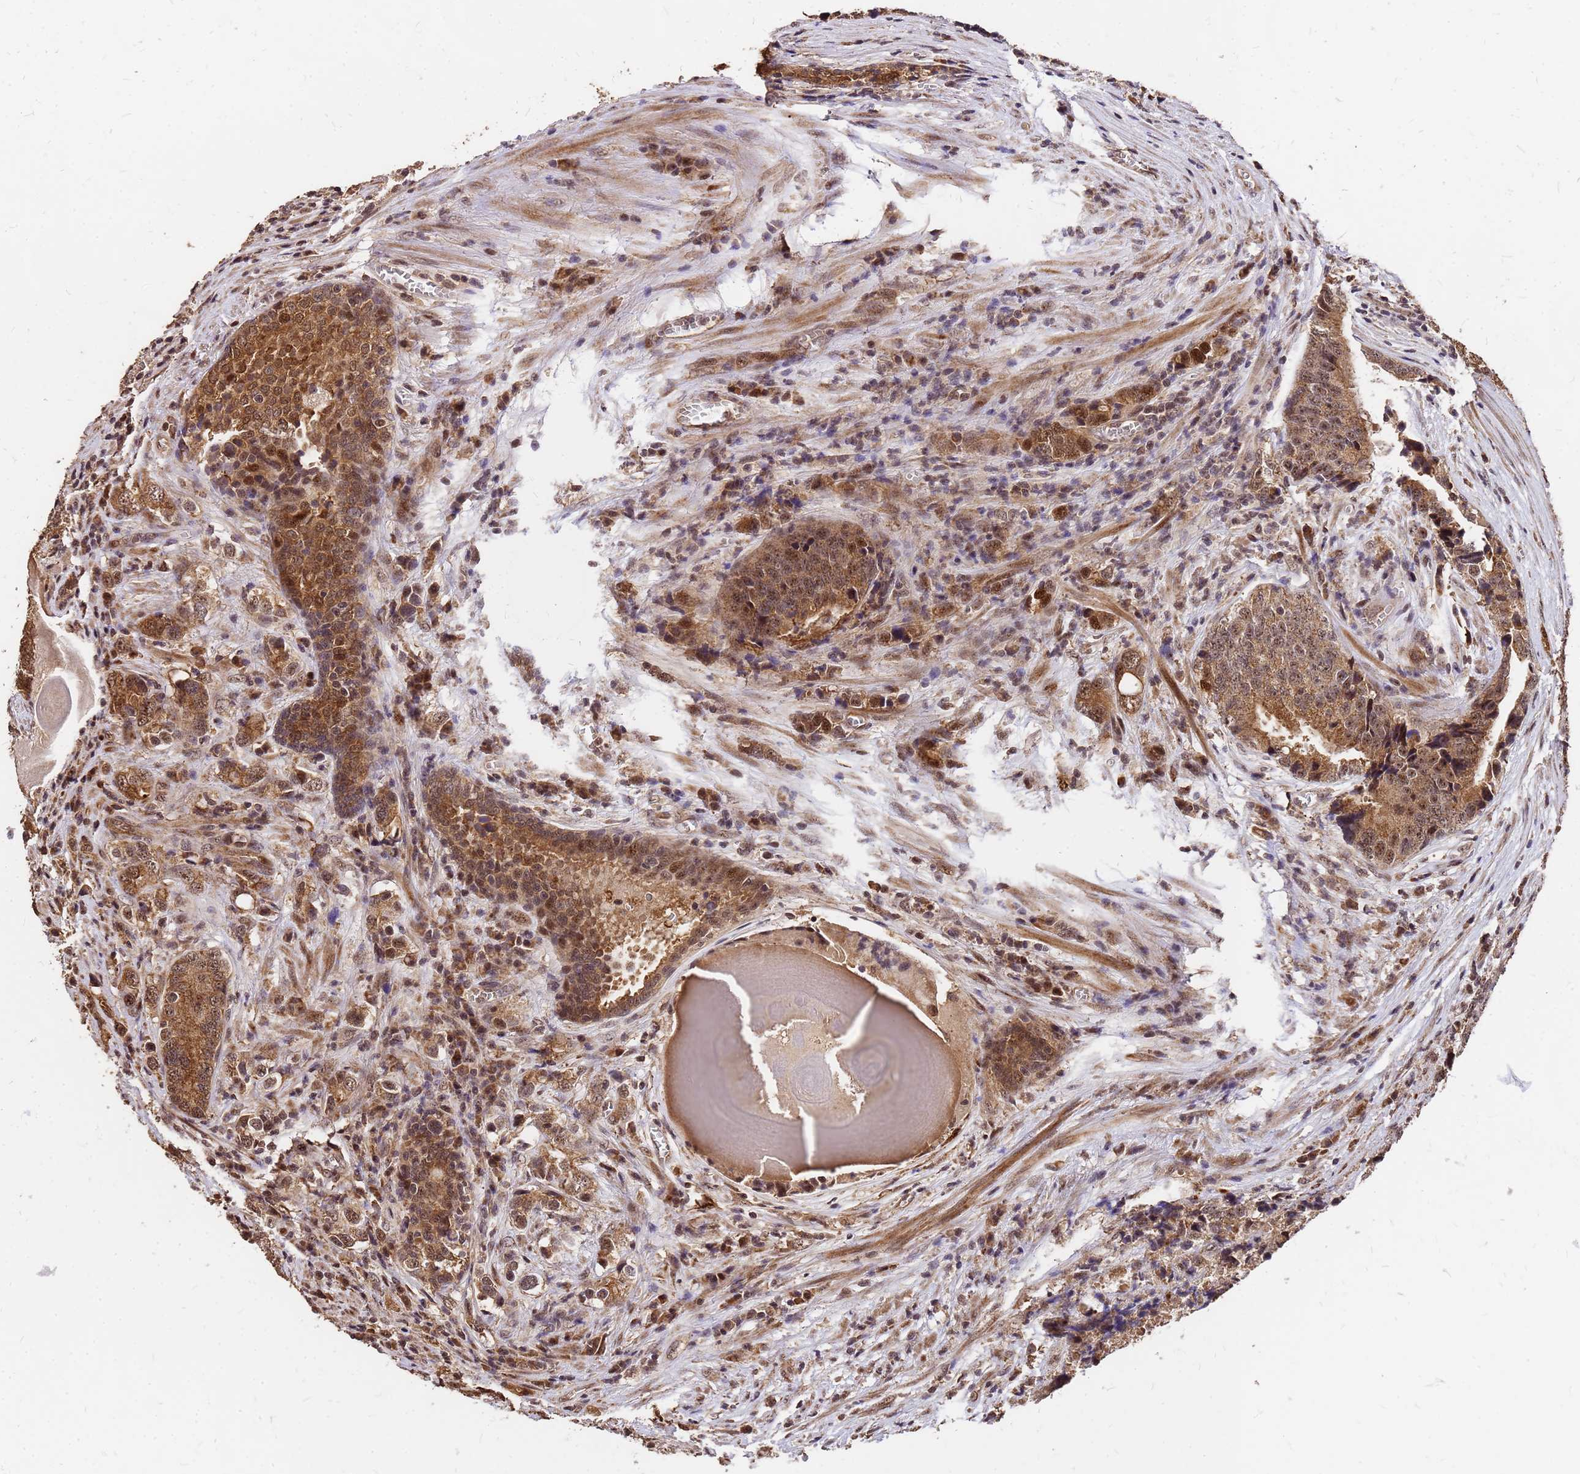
{"staining": {"intensity": "moderate", "quantity": ">75%", "location": "cytoplasmic/membranous,nuclear"}, "tissue": "prostate cancer", "cell_type": "Tumor cells", "image_type": "cancer", "snomed": [{"axis": "morphology", "description": "Adenocarcinoma, High grade"}, {"axis": "topography", "description": "Prostate"}], "caption": "Brown immunohistochemical staining in human prostate cancer shows moderate cytoplasmic/membranous and nuclear expression in approximately >75% of tumor cells. The staining was performed using DAB, with brown indicating positive protein expression. Nuclei are stained blue with hematoxylin.", "gene": "GPATCH8", "patient": {"sex": "male", "age": 71}}